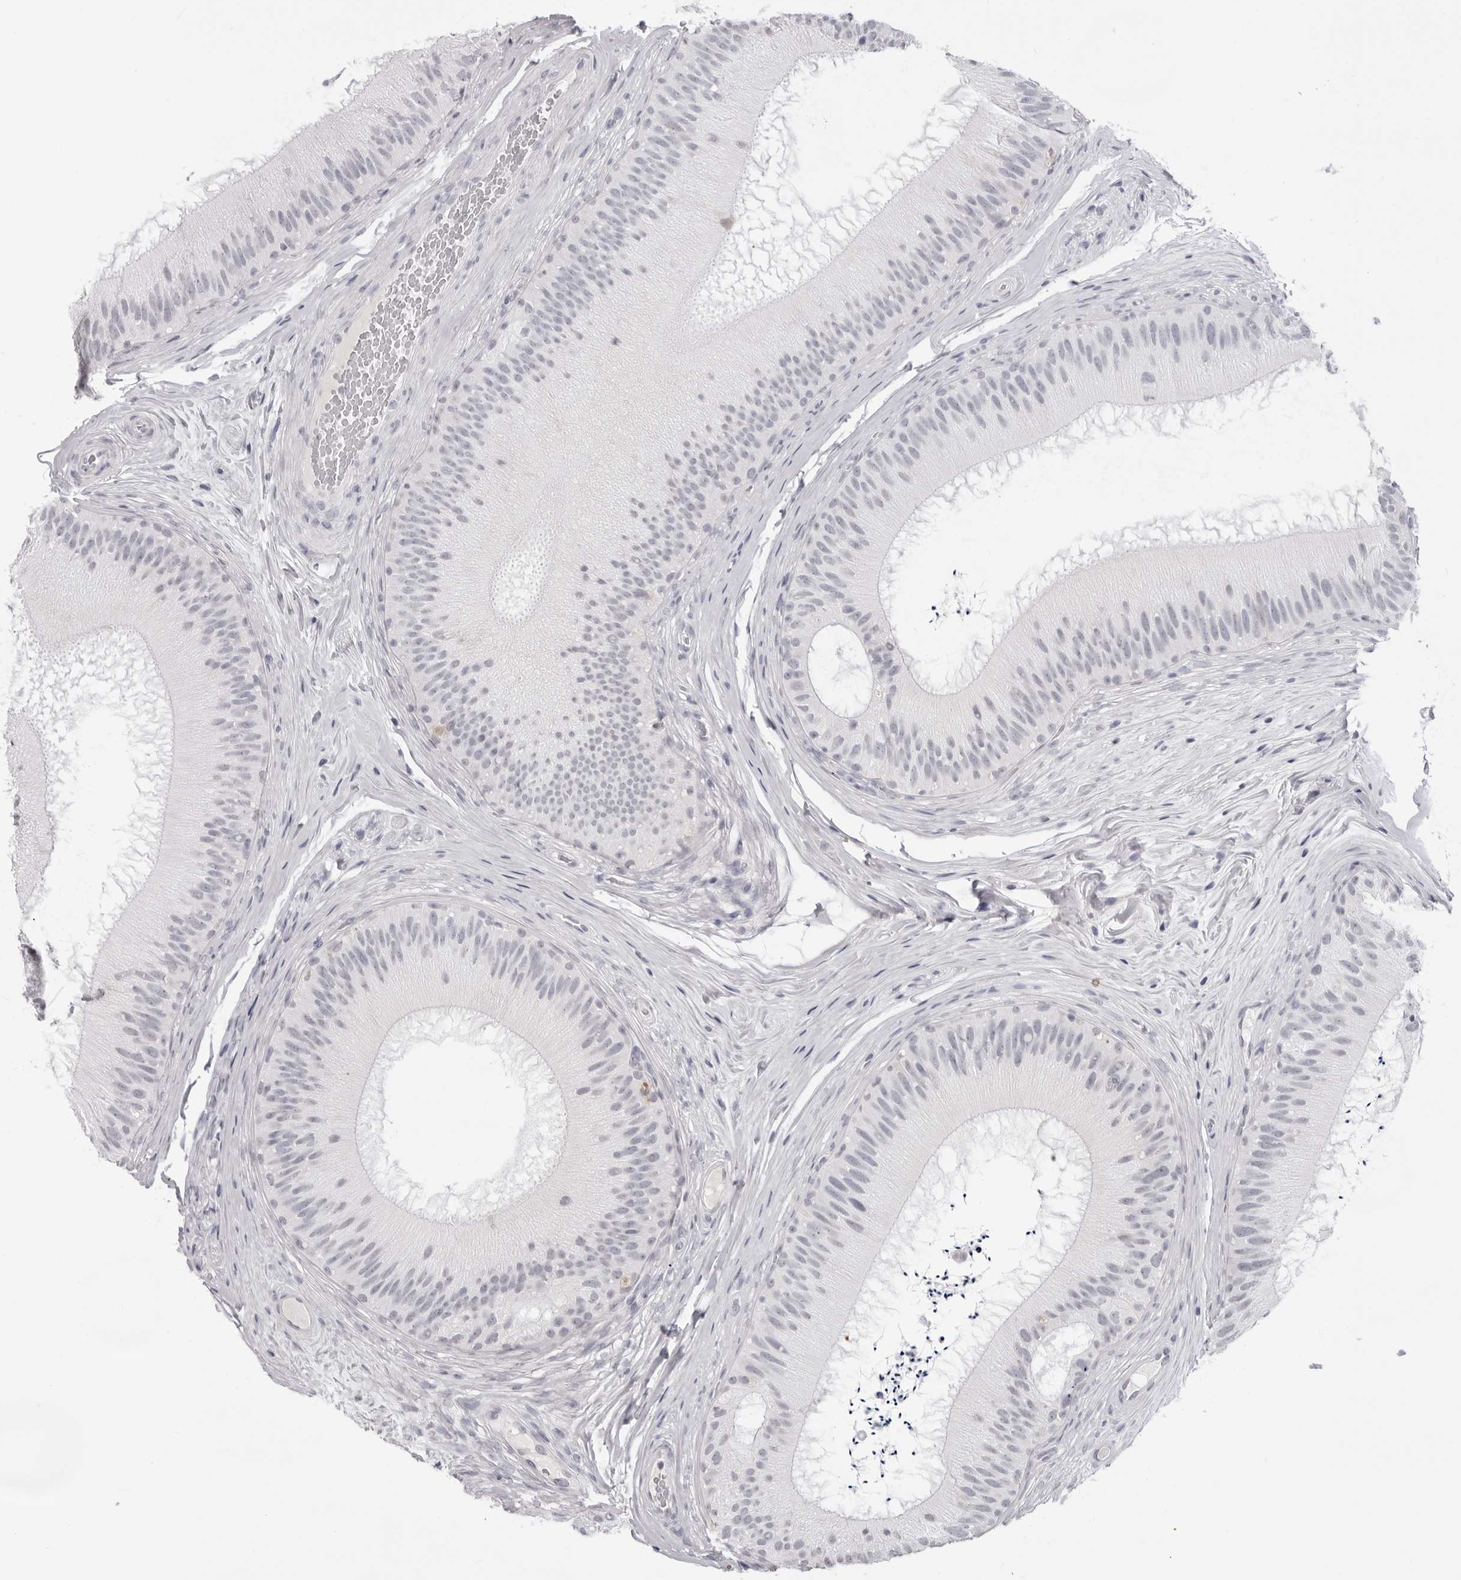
{"staining": {"intensity": "moderate", "quantity": "<25%", "location": "cytoplasmic/membranous"}, "tissue": "epididymis", "cell_type": "Glandular cells", "image_type": "normal", "snomed": [{"axis": "morphology", "description": "Normal tissue, NOS"}, {"axis": "topography", "description": "Epididymis"}], "caption": "IHC (DAB) staining of unremarkable human epididymis displays moderate cytoplasmic/membranous protein staining in about <25% of glandular cells. (Stains: DAB in brown, nuclei in blue, Microscopy: brightfield microscopy at high magnification).", "gene": "ACP6", "patient": {"sex": "male", "age": 45}}